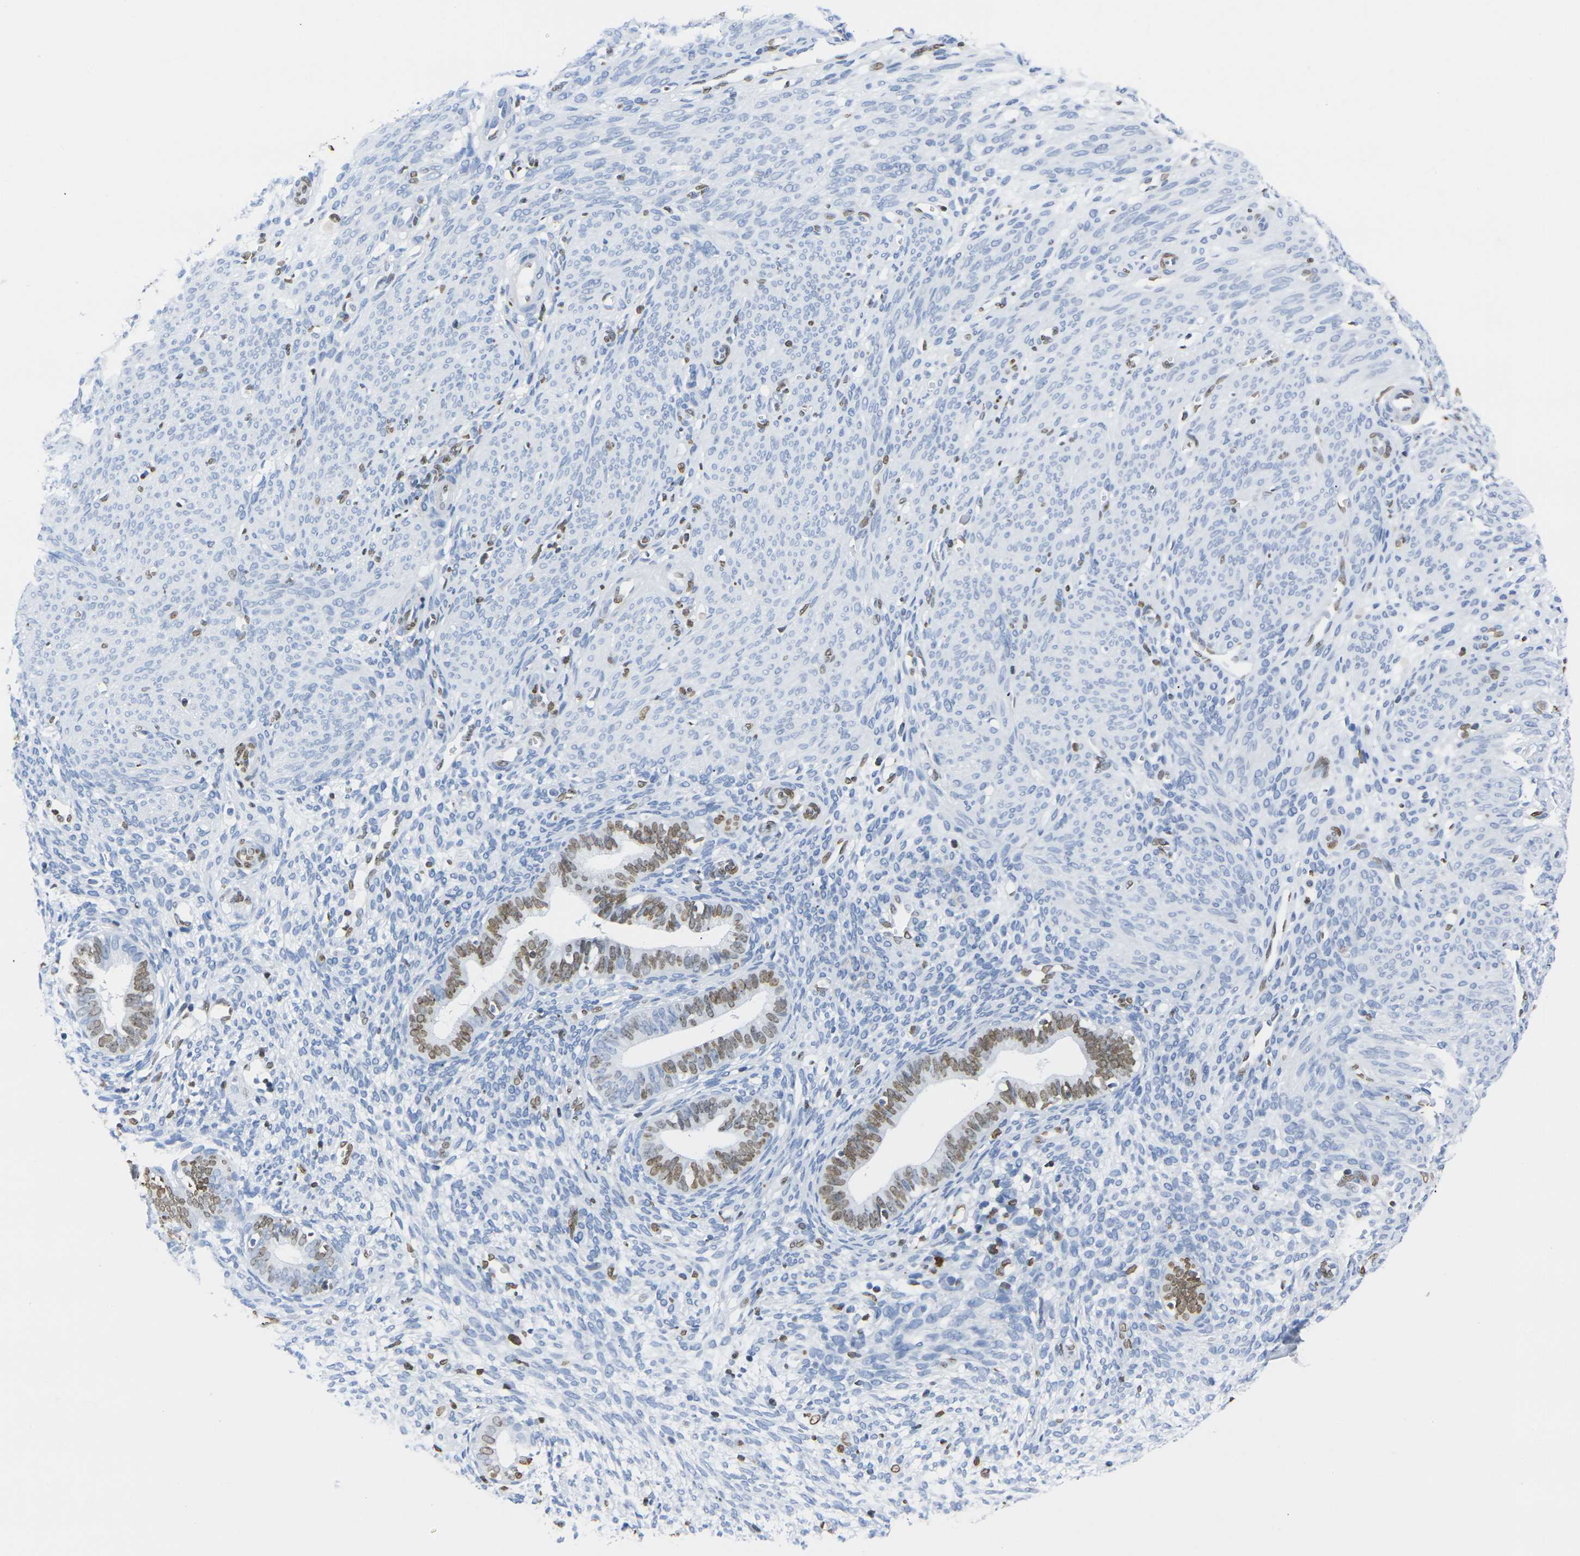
{"staining": {"intensity": "moderate", "quantity": "<25%", "location": "nuclear"}, "tissue": "endometrium", "cell_type": "Cells in endometrial stroma", "image_type": "normal", "snomed": [{"axis": "morphology", "description": "Normal tissue, NOS"}, {"axis": "morphology", "description": "Adenocarcinoma, NOS"}, {"axis": "topography", "description": "Endometrium"}, {"axis": "topography", "description": "Ovary"}], "caption": "Cells in endometrial stroma display low levels of moderate nuclear expression in approximately <25% of cells in benign endometrium. (Brightfield microscopy of DAB IHC at high magnification).", "gene": "DRAXIN", "patient": {"sex": "female", "age": 68}}